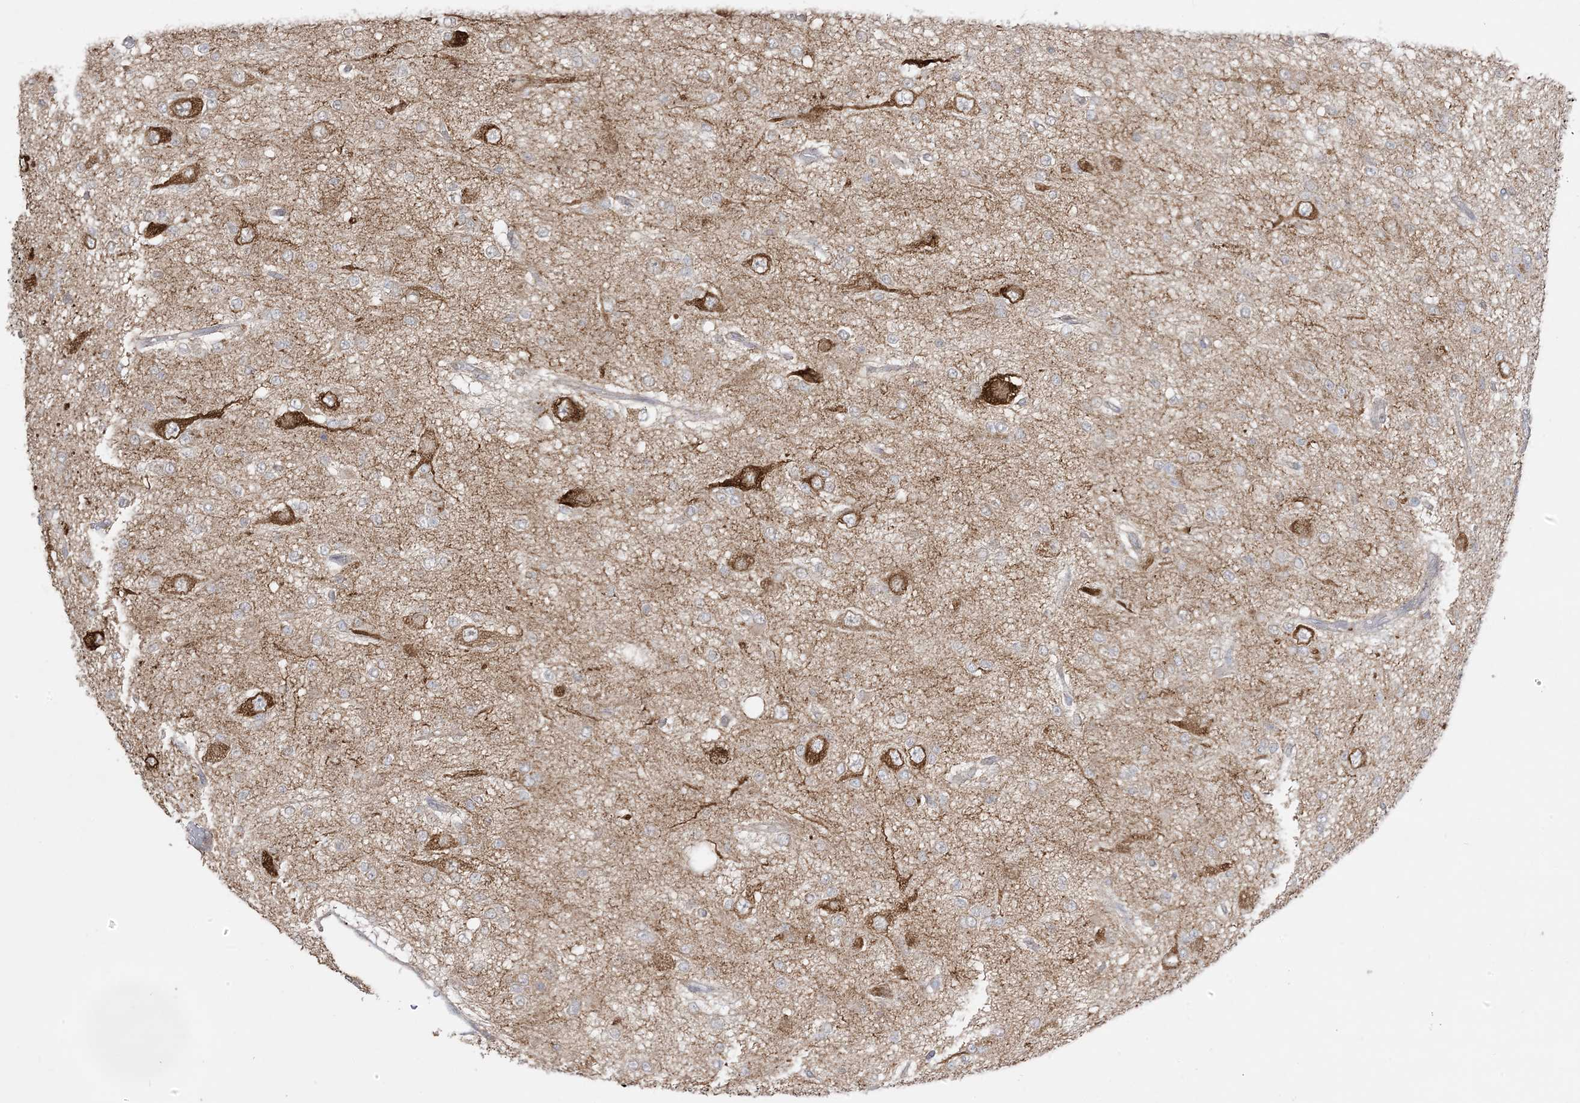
{"staining": {"intensity": "moderate", "quantity": ">75%", "location": "cytoplasmic/membranous"}, "tissue": "glioma", "cell_type": "Tumor cells", "image_type": "cancer", "snomed": [{"axis": "morphology", "description": "Glioma, malignant, Low grade"}, {"axis": "topography", "description": "Brain"}], "caption": "Protein analysis of glioma tissue shows moderate cytoplasmic/membranous positivity in approximately >75% of tumor cells. Using DAB (brown) and hematoxylin (blue) stains, captured at high magnification using brightfield microscopy.", "gene": "SIRT3", "patient": {"sex": "male", "age": 38}}